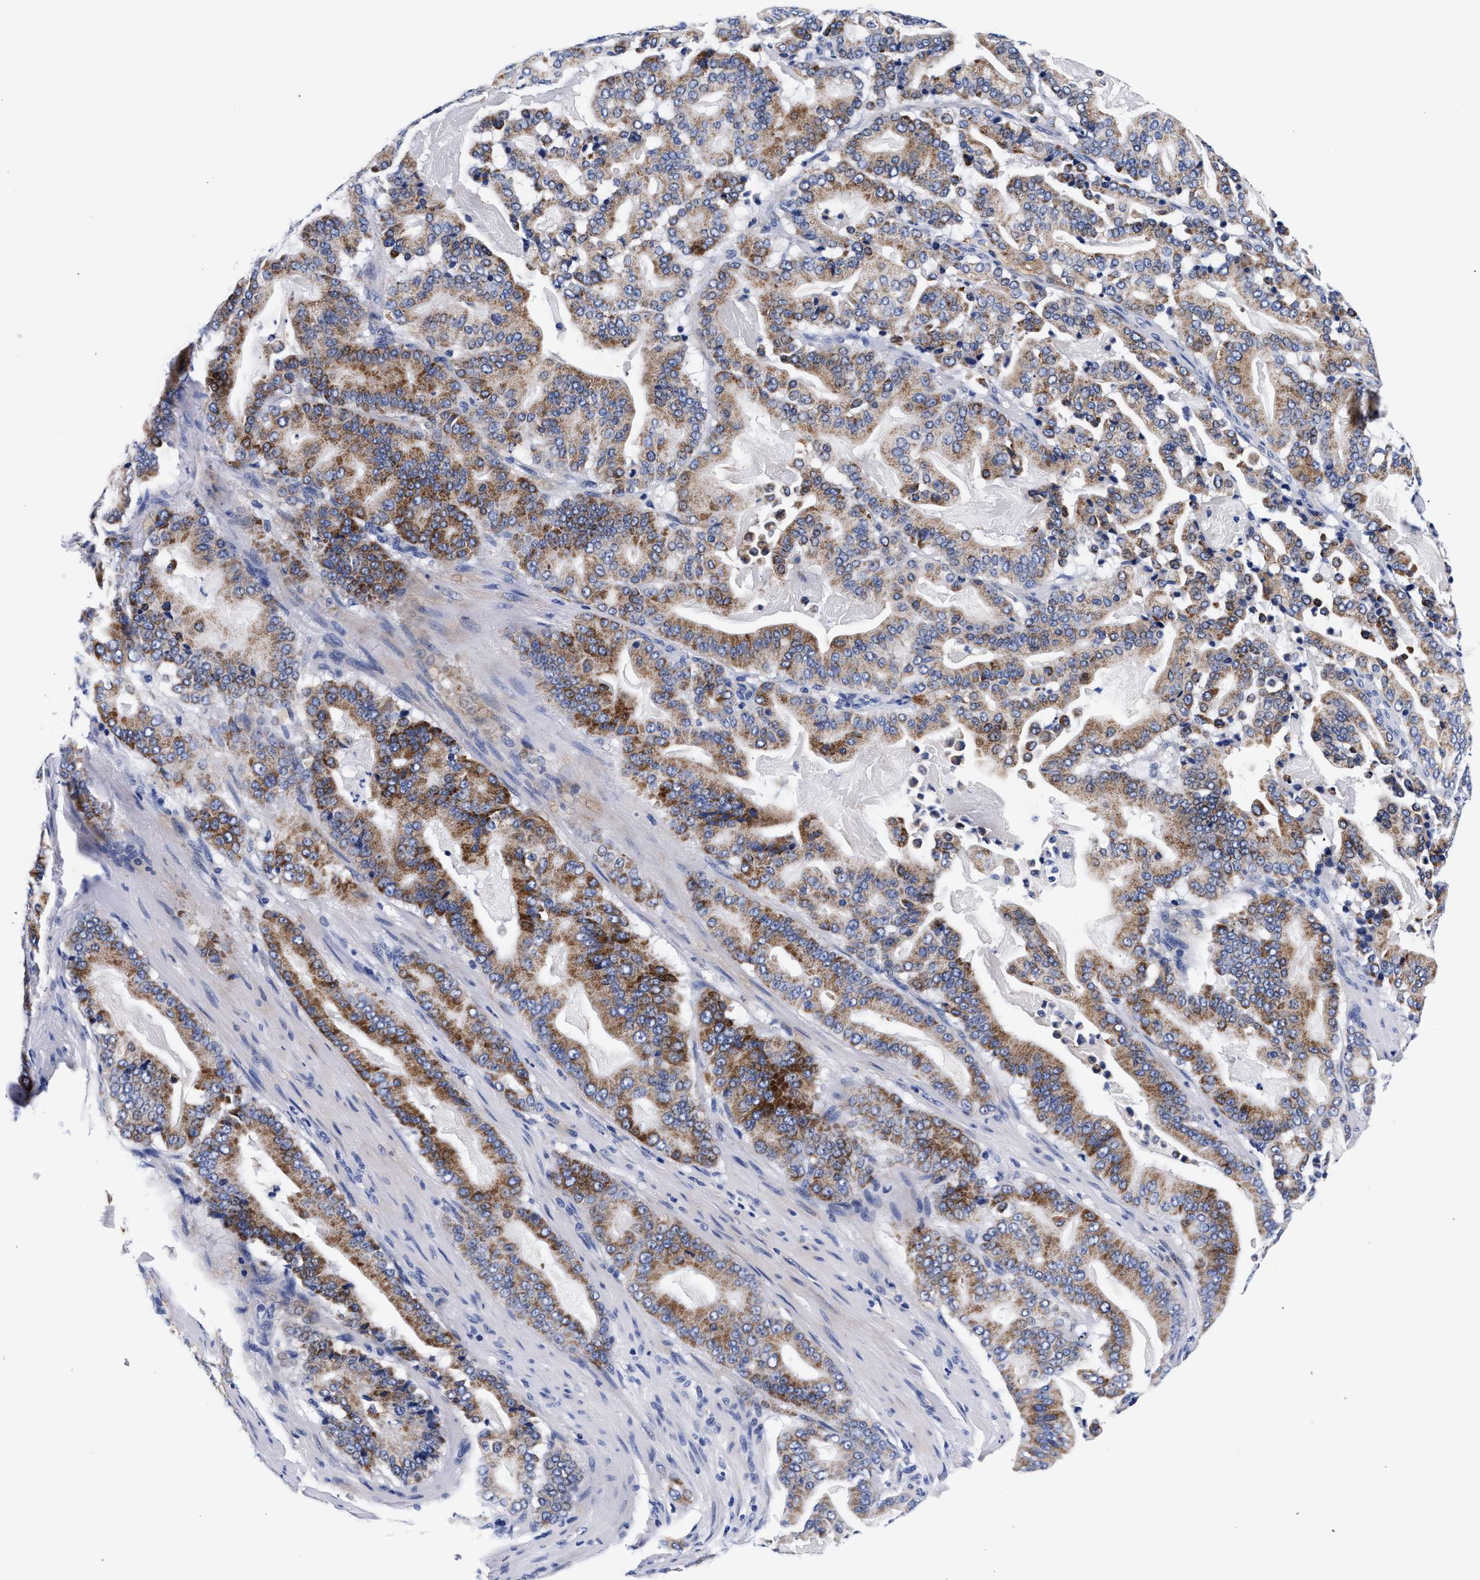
{"staining": {"intensity": "strong", "quantity": ">75%", "location": "cytoplasmic/membranous"}, "tissue": "pancreatic cancer", "cell_type": "Tumor cells", "image_type": "cancer", "snomed": [{"axis": "morphology", "description": "Adenocarcinoma, NOS"}, {"axis": "topography", "description": "Pancreas"}], "caption": "This micrograph reveals pancreatic cancer stained with IHC to label a protein in brown. The cytoplasmic/membranous of tumor cells show strong positivity for the protein. Nuclei are counter-stained blue.", "gene": "RAB3B", "patient": {"sex": "male", "age": 63}}